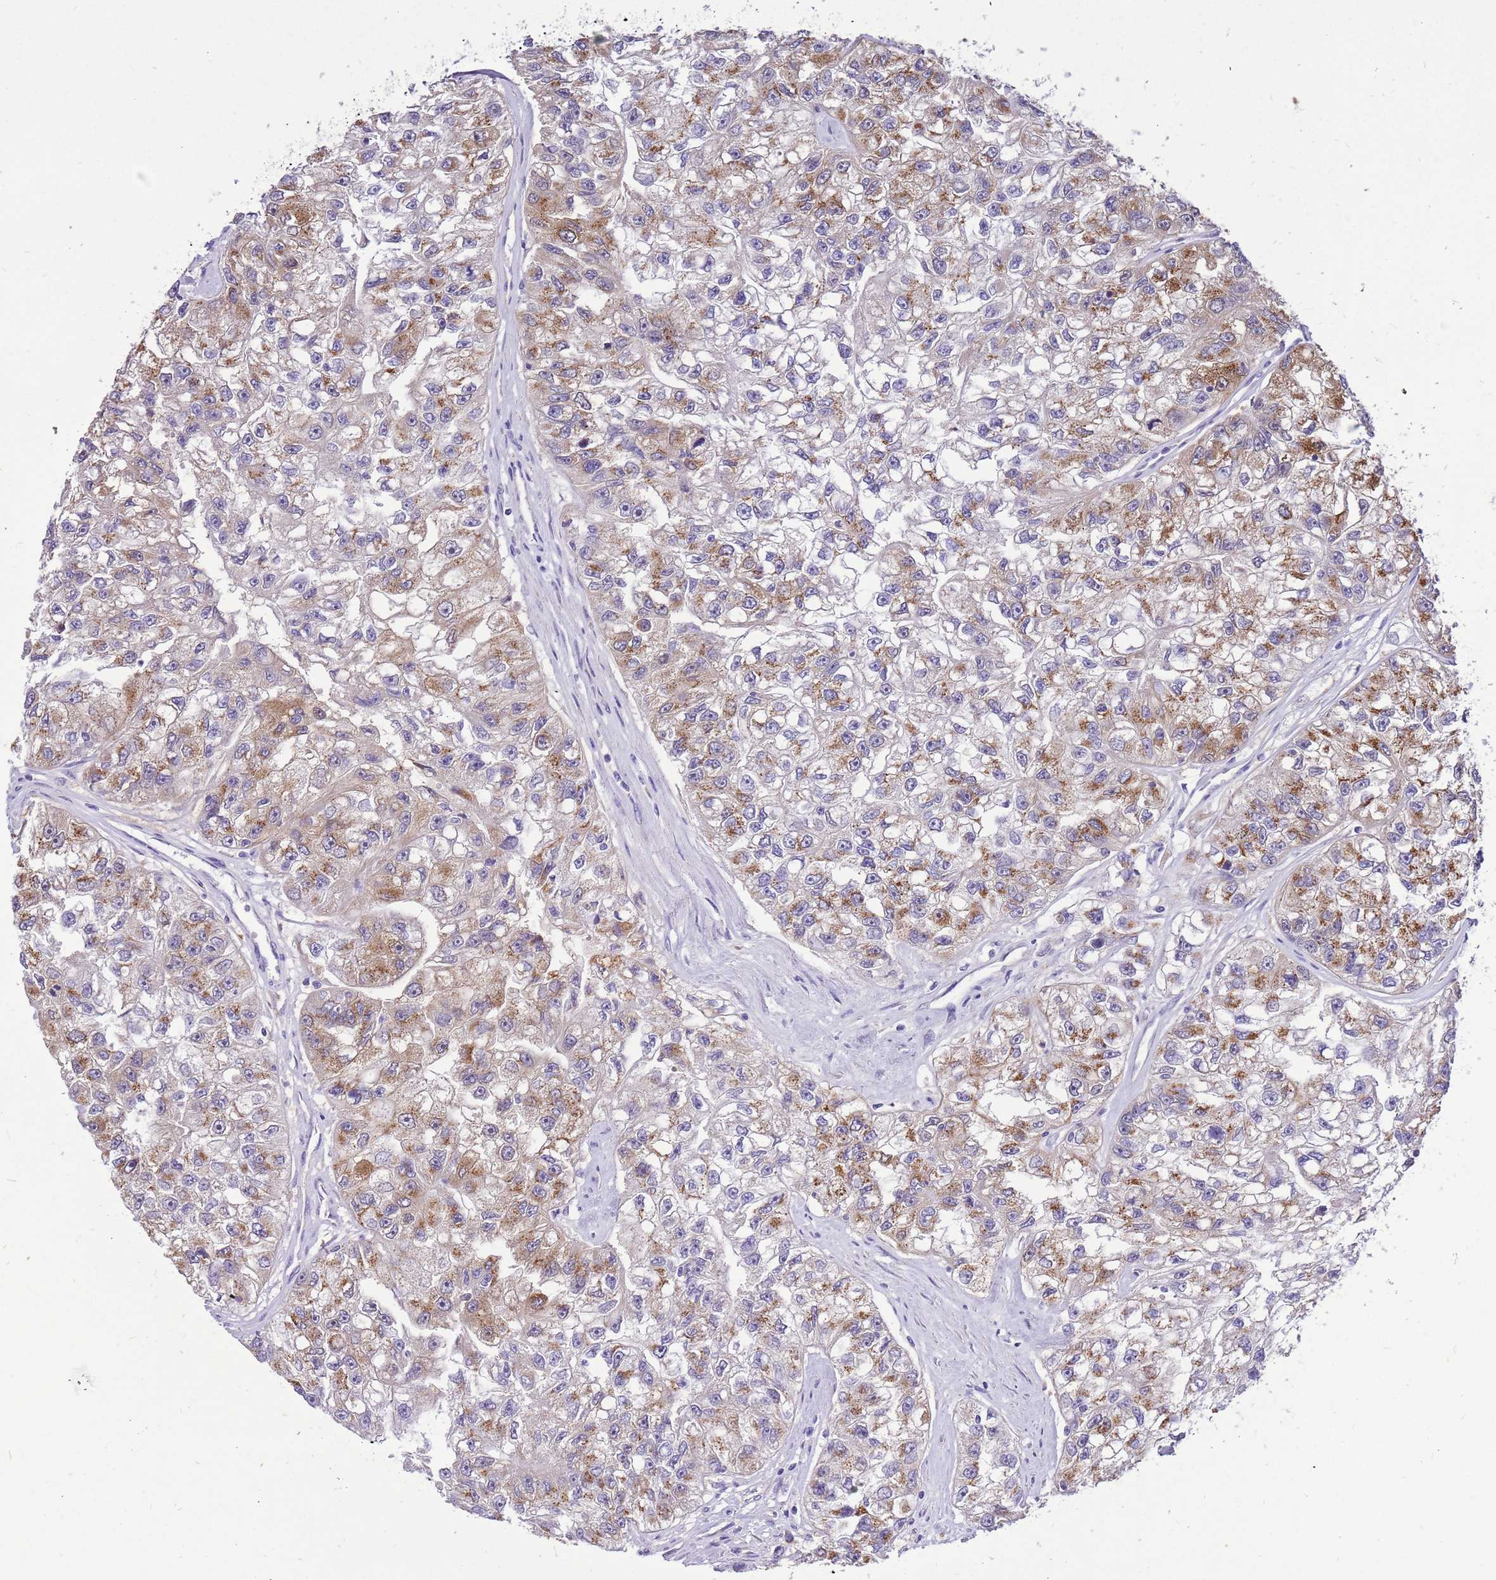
{"staining": {"intensity": "moderate", "quantity": "25%-75%", "location": "cytoplasmic/membranous"}, "tissue": "renal cancer", "cell_type": "Tumor cells", "image_type": "cancer", "snomed": [{"axis": "morphology", "description": "Adenocarcinoma, NOS"}, {"axis": "topography", "description": "Kidney"}], "caption": "Renal adenocarcinoma was stained to show a protein in brown. There is medium levels of moderate cytoplasmic/membranous positivity in about 25%-75% of tumor cells.", "gene": "COX17", "patient": {"sex": "male", "age": 63}}